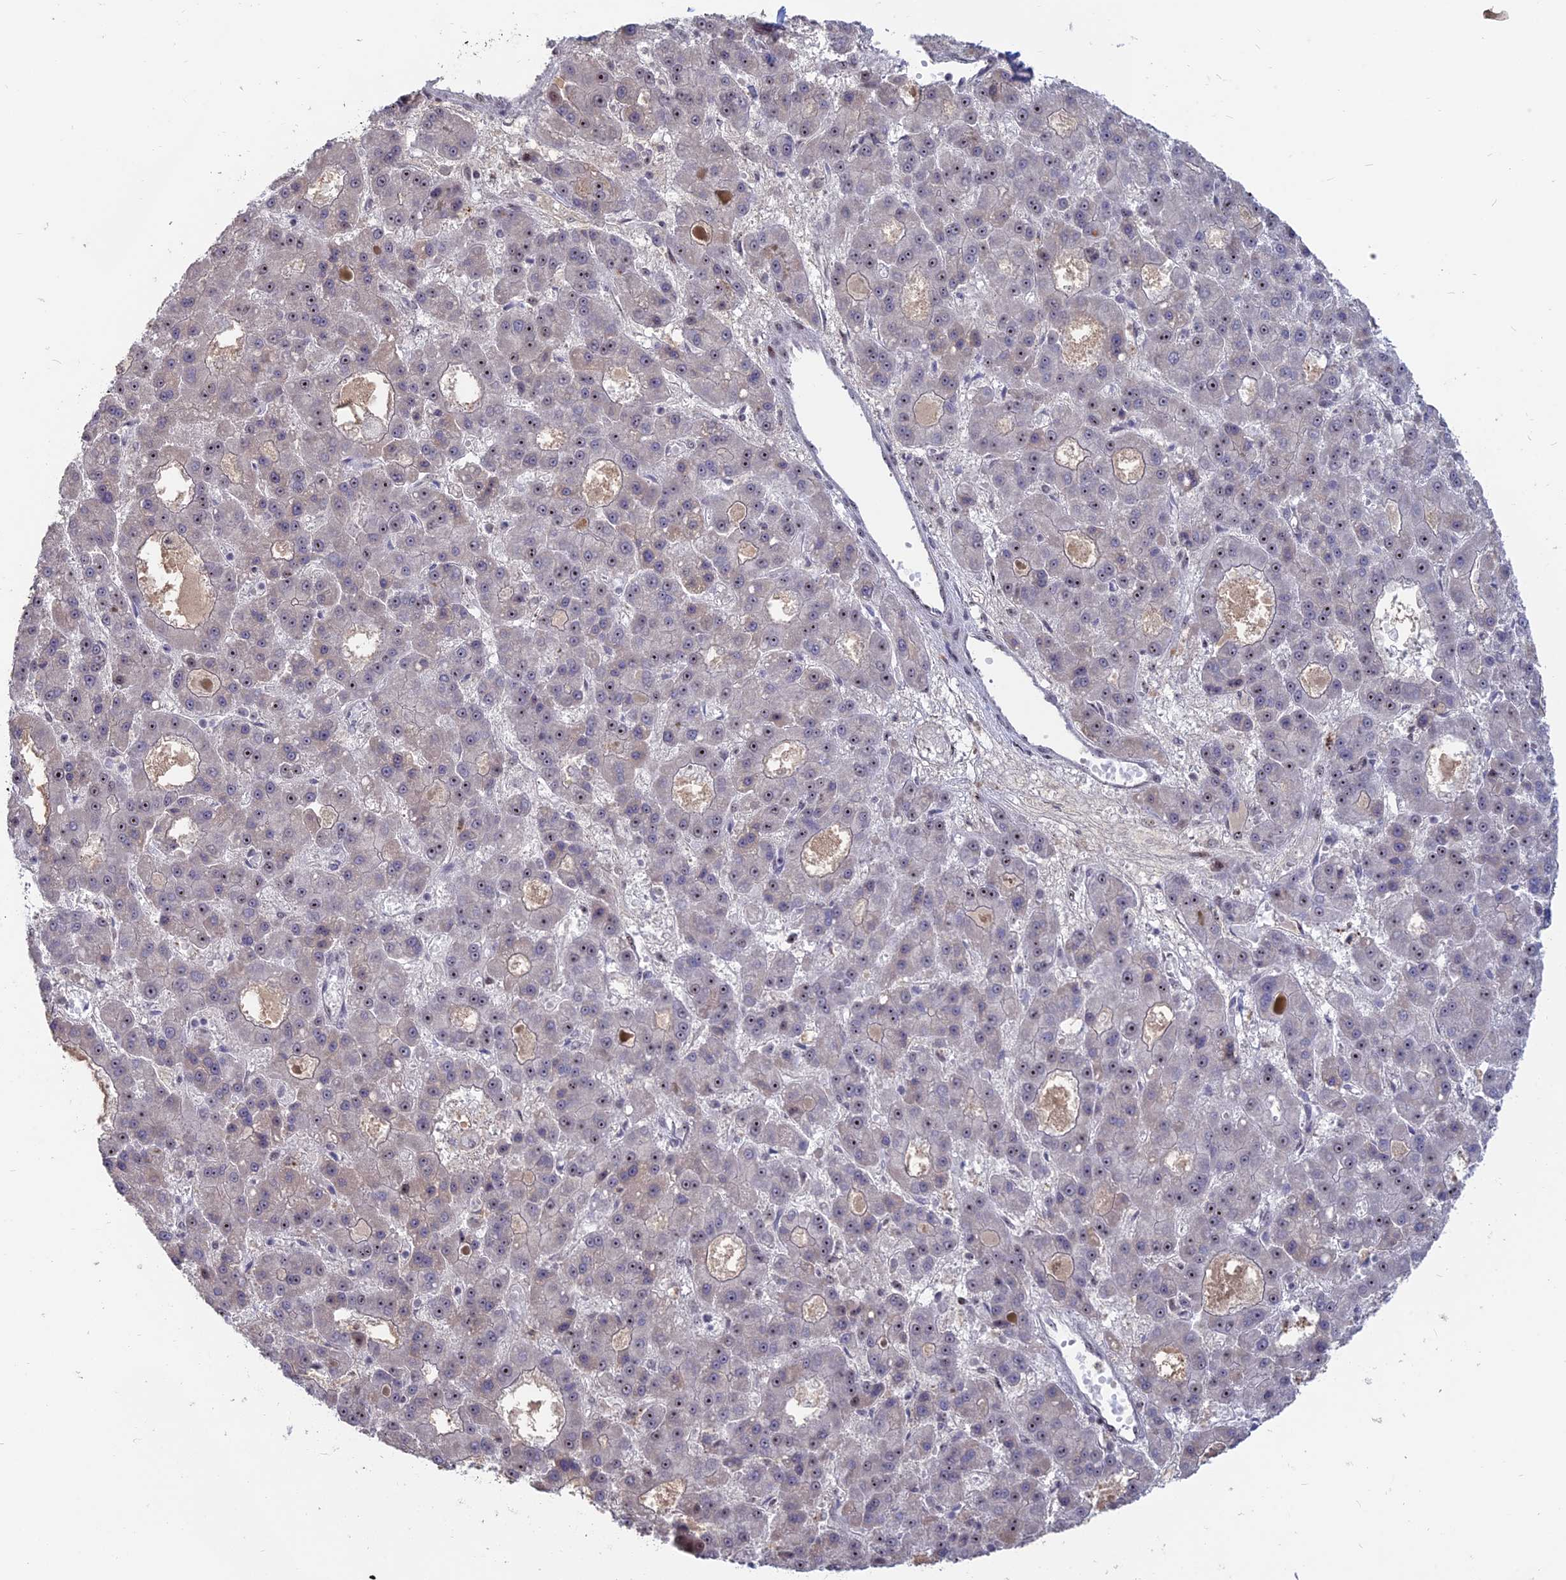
{"staining": {"intensity": "moderate", "quantity": "<25%", "location": "nuclear"}, "tissue": "liver cancer", "cell_type": "Tumor cells", "image_type": "cancer", "snomed": [{"axis": "morphology", "description": "Carcinoma, Hepatocellular, NOS"}, {"axis": "topography", "description": "Liver"}], "caption": "This histopathology image reveals immunohistochemistry staining of human hepatocellular carcinoma (liver), with low moderate nuclear staining in about <25% of tumor cells.", "gene": "FAM131A", "patient": {"sex": "male", "age": 70}}